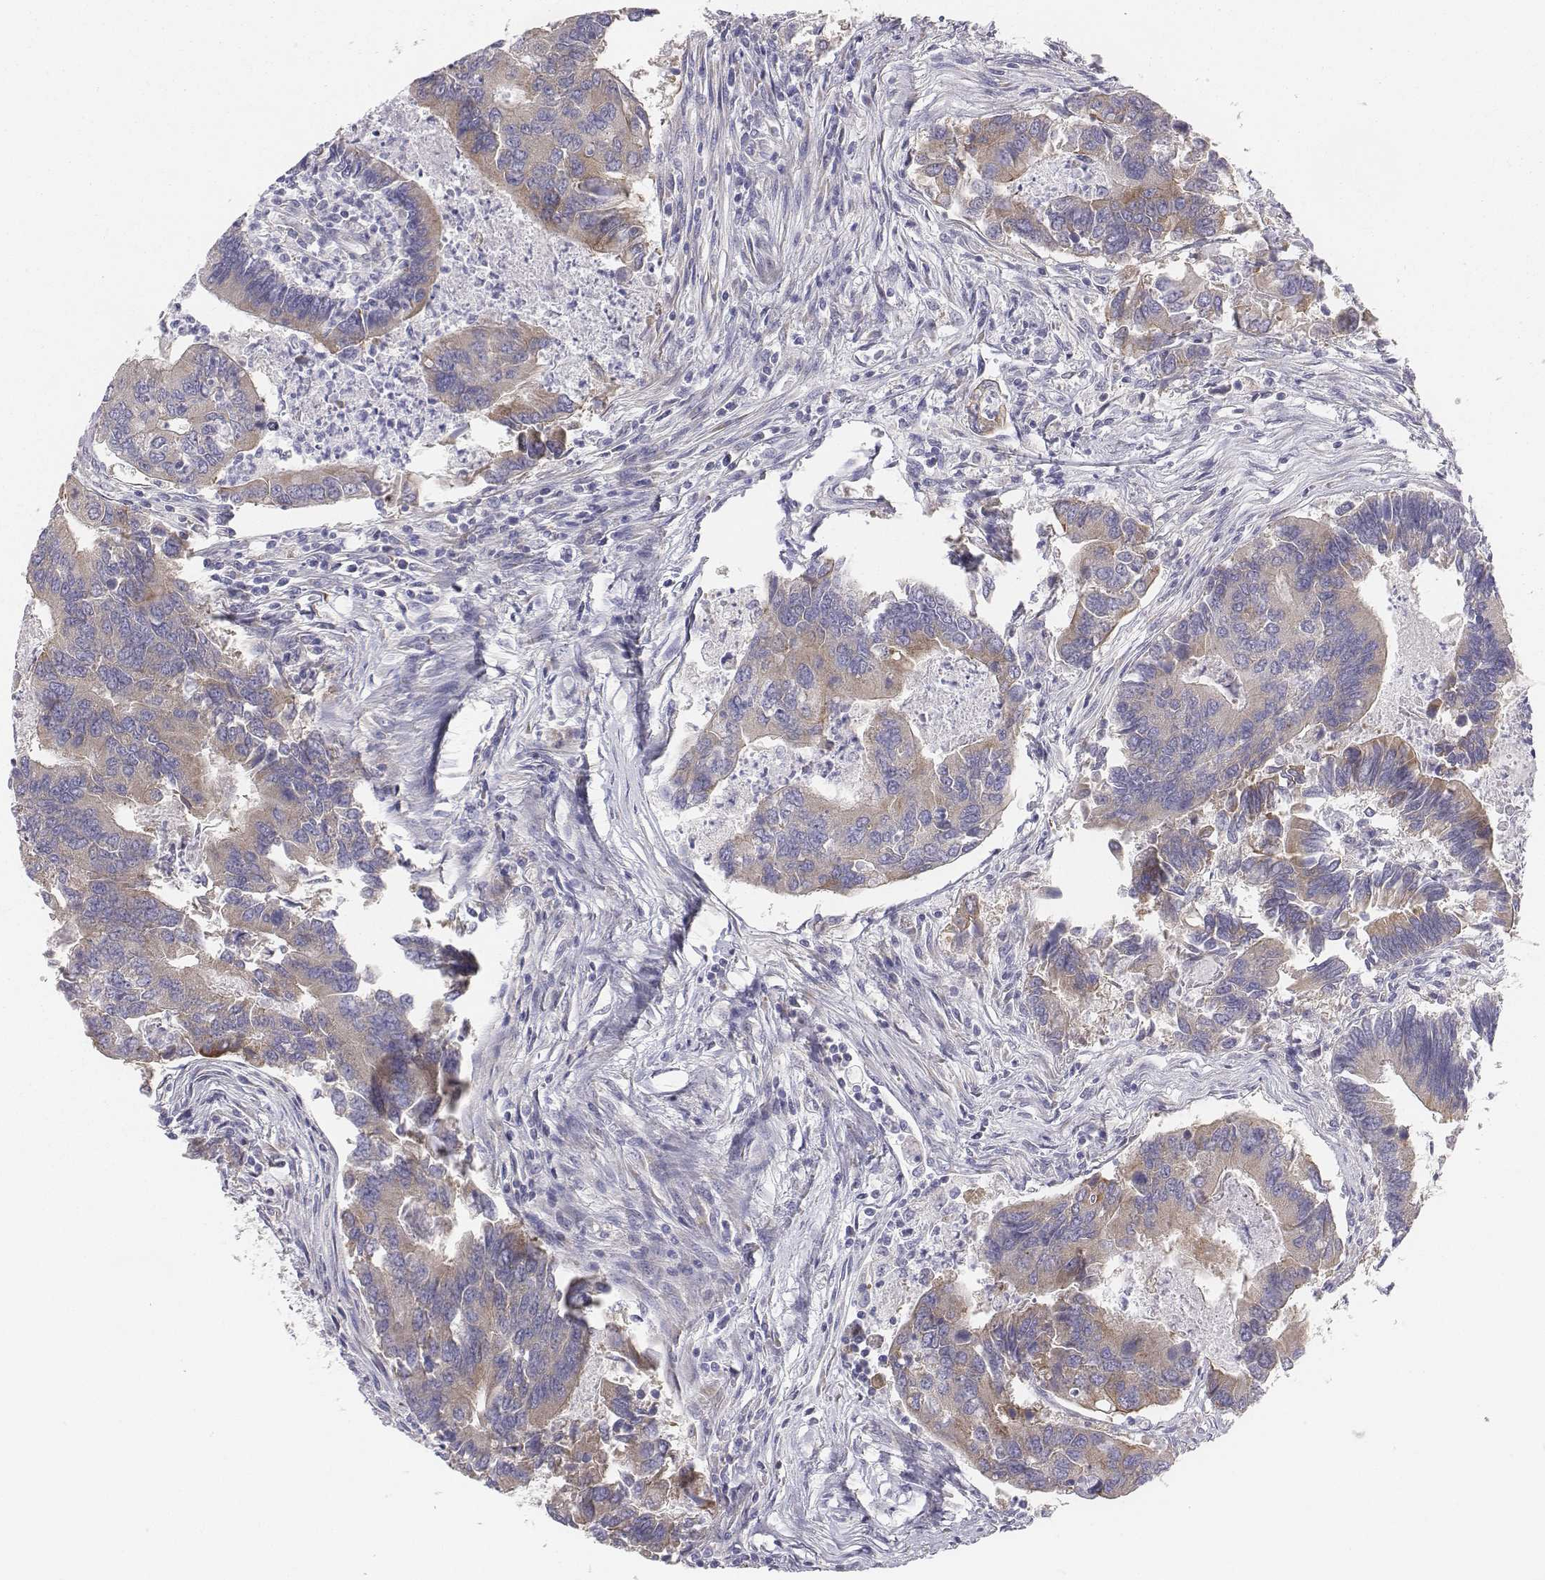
{"staining": {"intensity": "weak", "quantity": ">75%", "location": "cytoplasmic/membranous"}, "tissue": "colorectal cancer", "cell_type": "Tumor cells", "image_type": "cancer", "snomed": [{"axis": "morphology", "description": "Adenocarcinoma, NOS"}, {"axis": "topography", "description": "Colon"}], "caption": "Colorectal adenocarcinoma stained with DAB (3,3'-diaminobenzidine) IHC exhibits low levels of weak cytoplasmic/membranous expression in about >75% of tumor cells. The staining was performed using DAB (3,3'-diaminobenzidine) to visualize the protein expression in brown, while the nuclei were stained in blue with hematoxylin (Magnification: 20x).", "gene": "CHST14", "patient": {"sex": "female", "age": 67}}